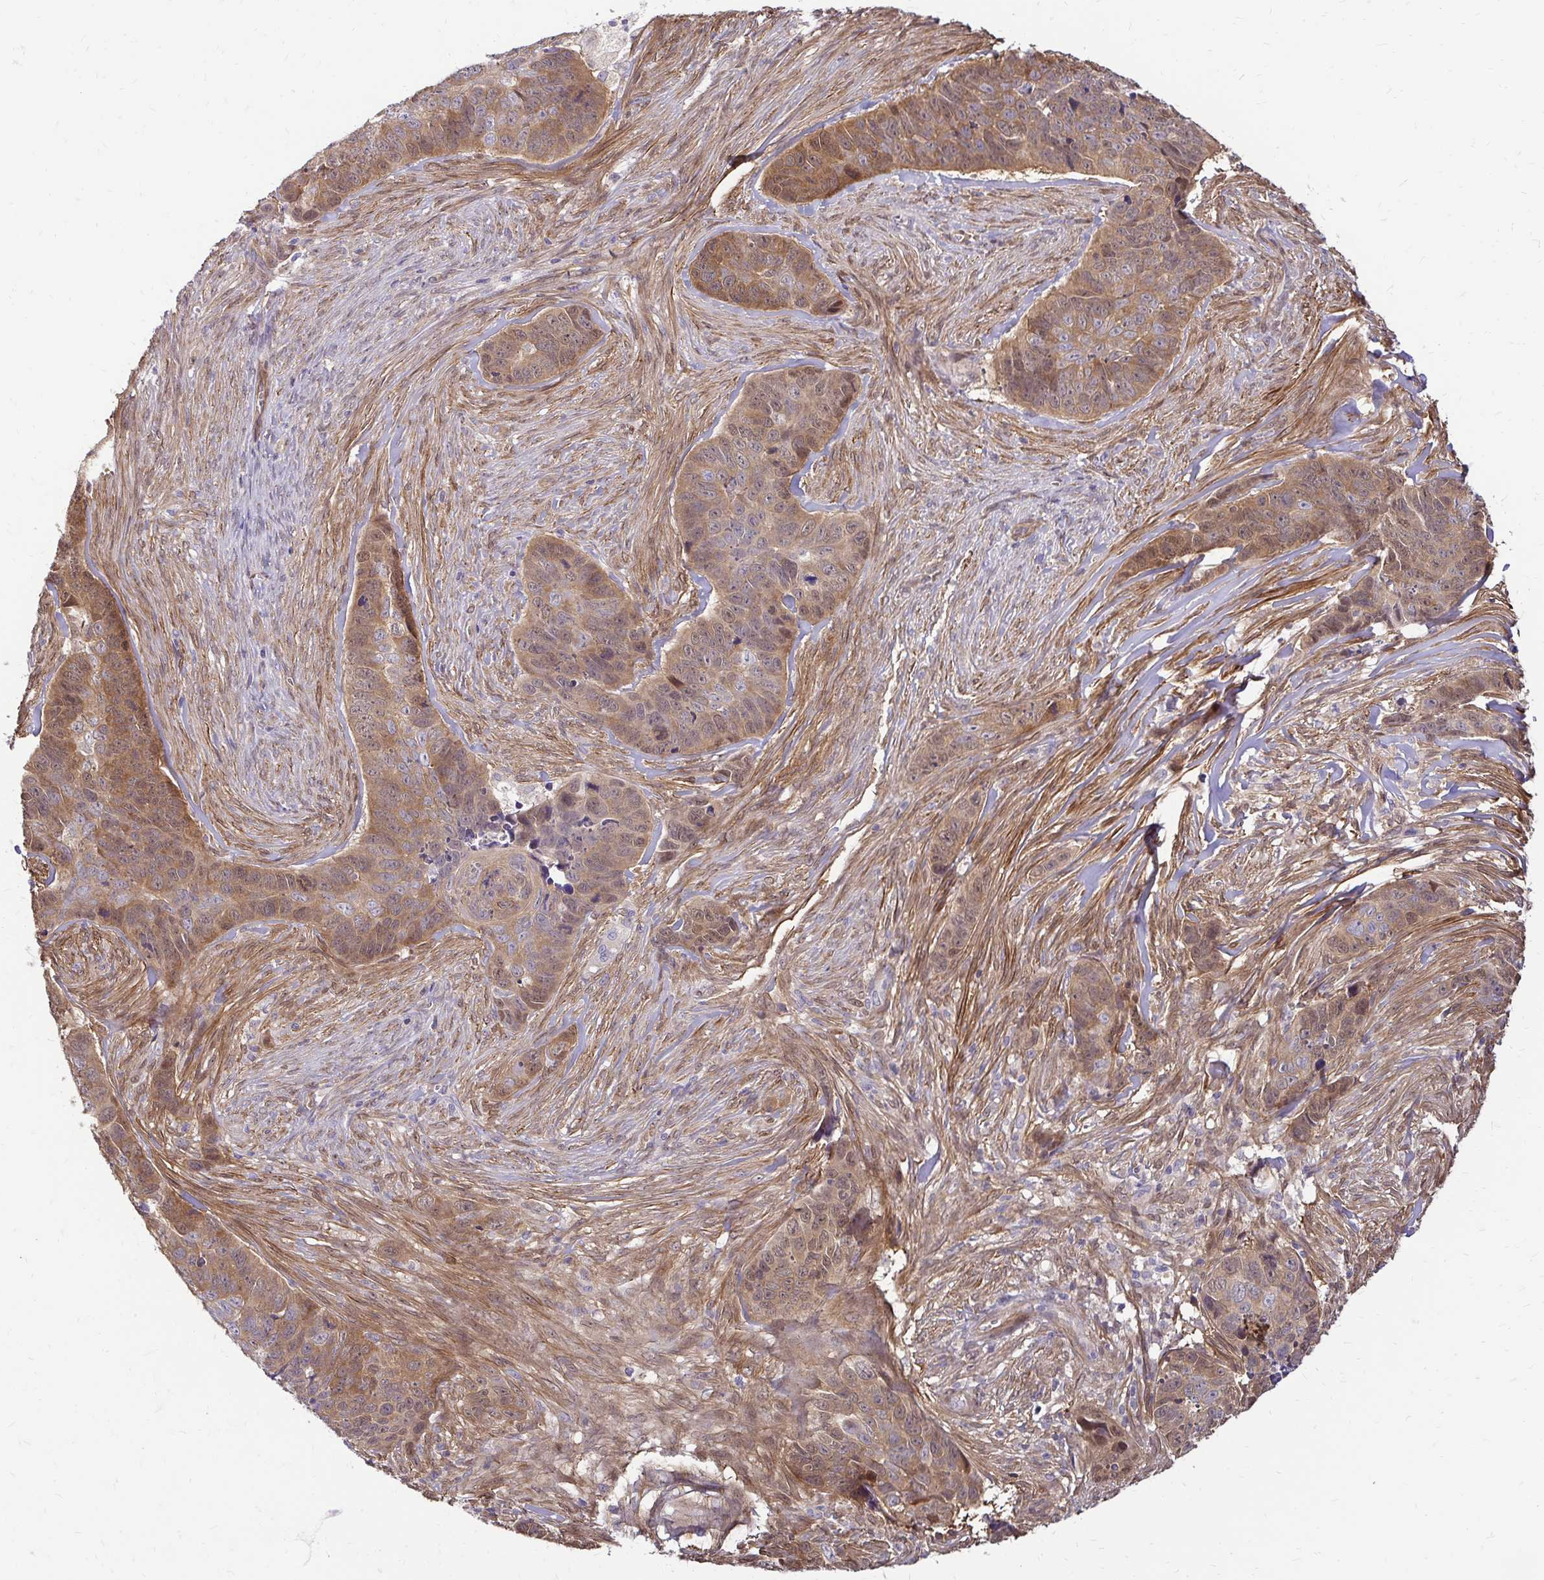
{"staining": {"intensity": "moderate", "quantity": ">75%", "location": "cytoplasmic/membranous"}, "tissue": "skin cancer", "cell_type": "Tumor cells", "image_type": "cancer", "snomed": [{"axis": "morphology", "description": "Basal cell carcinoma"}, {"axis": "topography", "description": "Skin"}], "caption": "Protein expression by immunohistochemistry (IHC) displays moderate cytoplasmic/membranous positivity in about >75% of tumor cells in skin basal cell carcinoma. The staining was performed using DAB to visualize the protein expression in brown, while the nuclei were stained in blue with hematoxylin (Magnification: 20x).", "gene": "YAP1", "patient": {"sex": "female", "age": 82}}